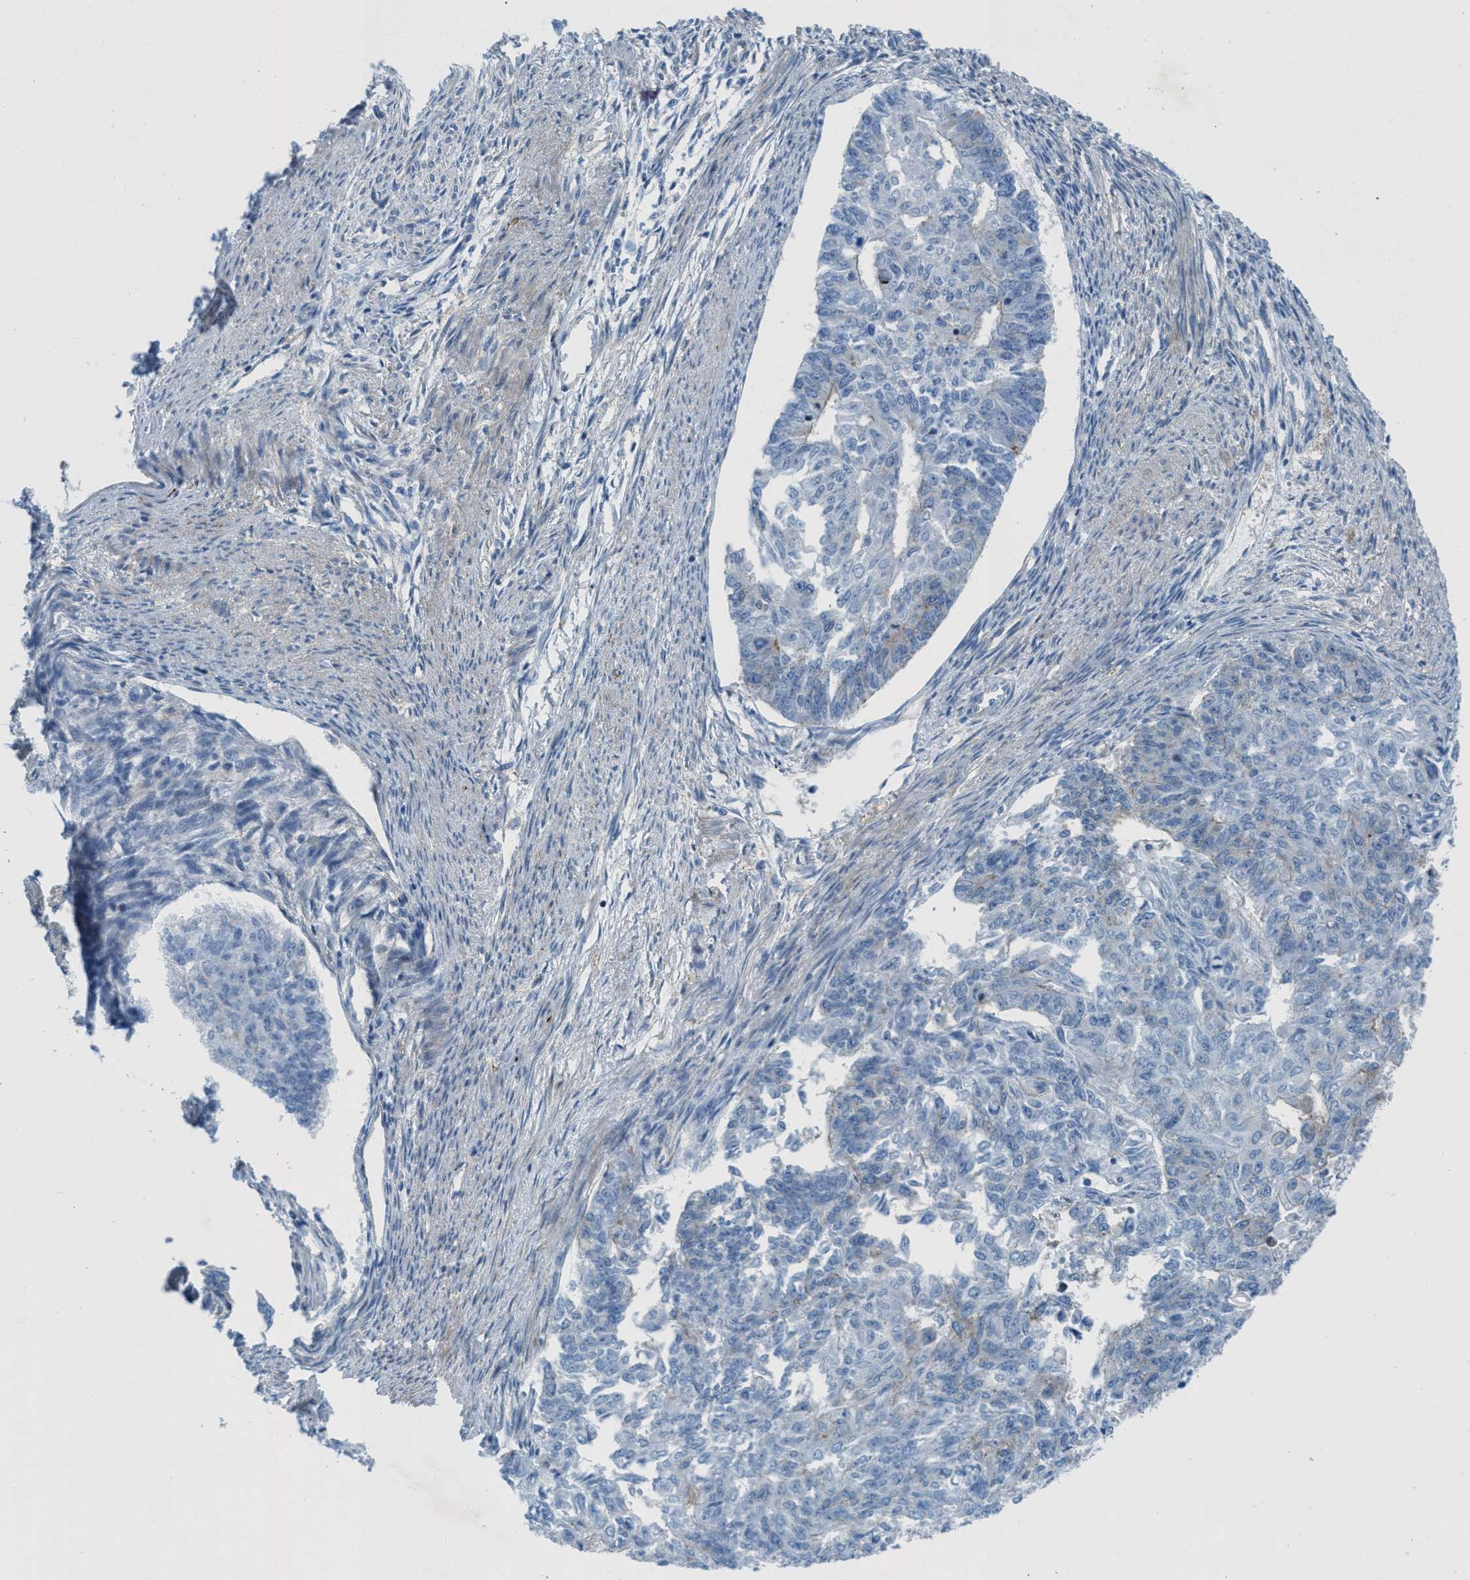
{"staining": {"intensity": "weak", "quantity": "<25%", "location": "cytoplasmic/membranous"}, "tissue": "endometrial cancer", "cell_type": "Tumor cells", "image_type": "cancer", "snomed": [{"axis": "morphology", "description": "Adenocarcinoma, NOS"}, {"axis": "topography", "description": "Endometrium"}], "caption": "Tumor cells are negative for brown protein staining in endometrial adenocarcinoma.", "gene": "MFSD13A", "patient": {"sex": "female", "age": 32}}